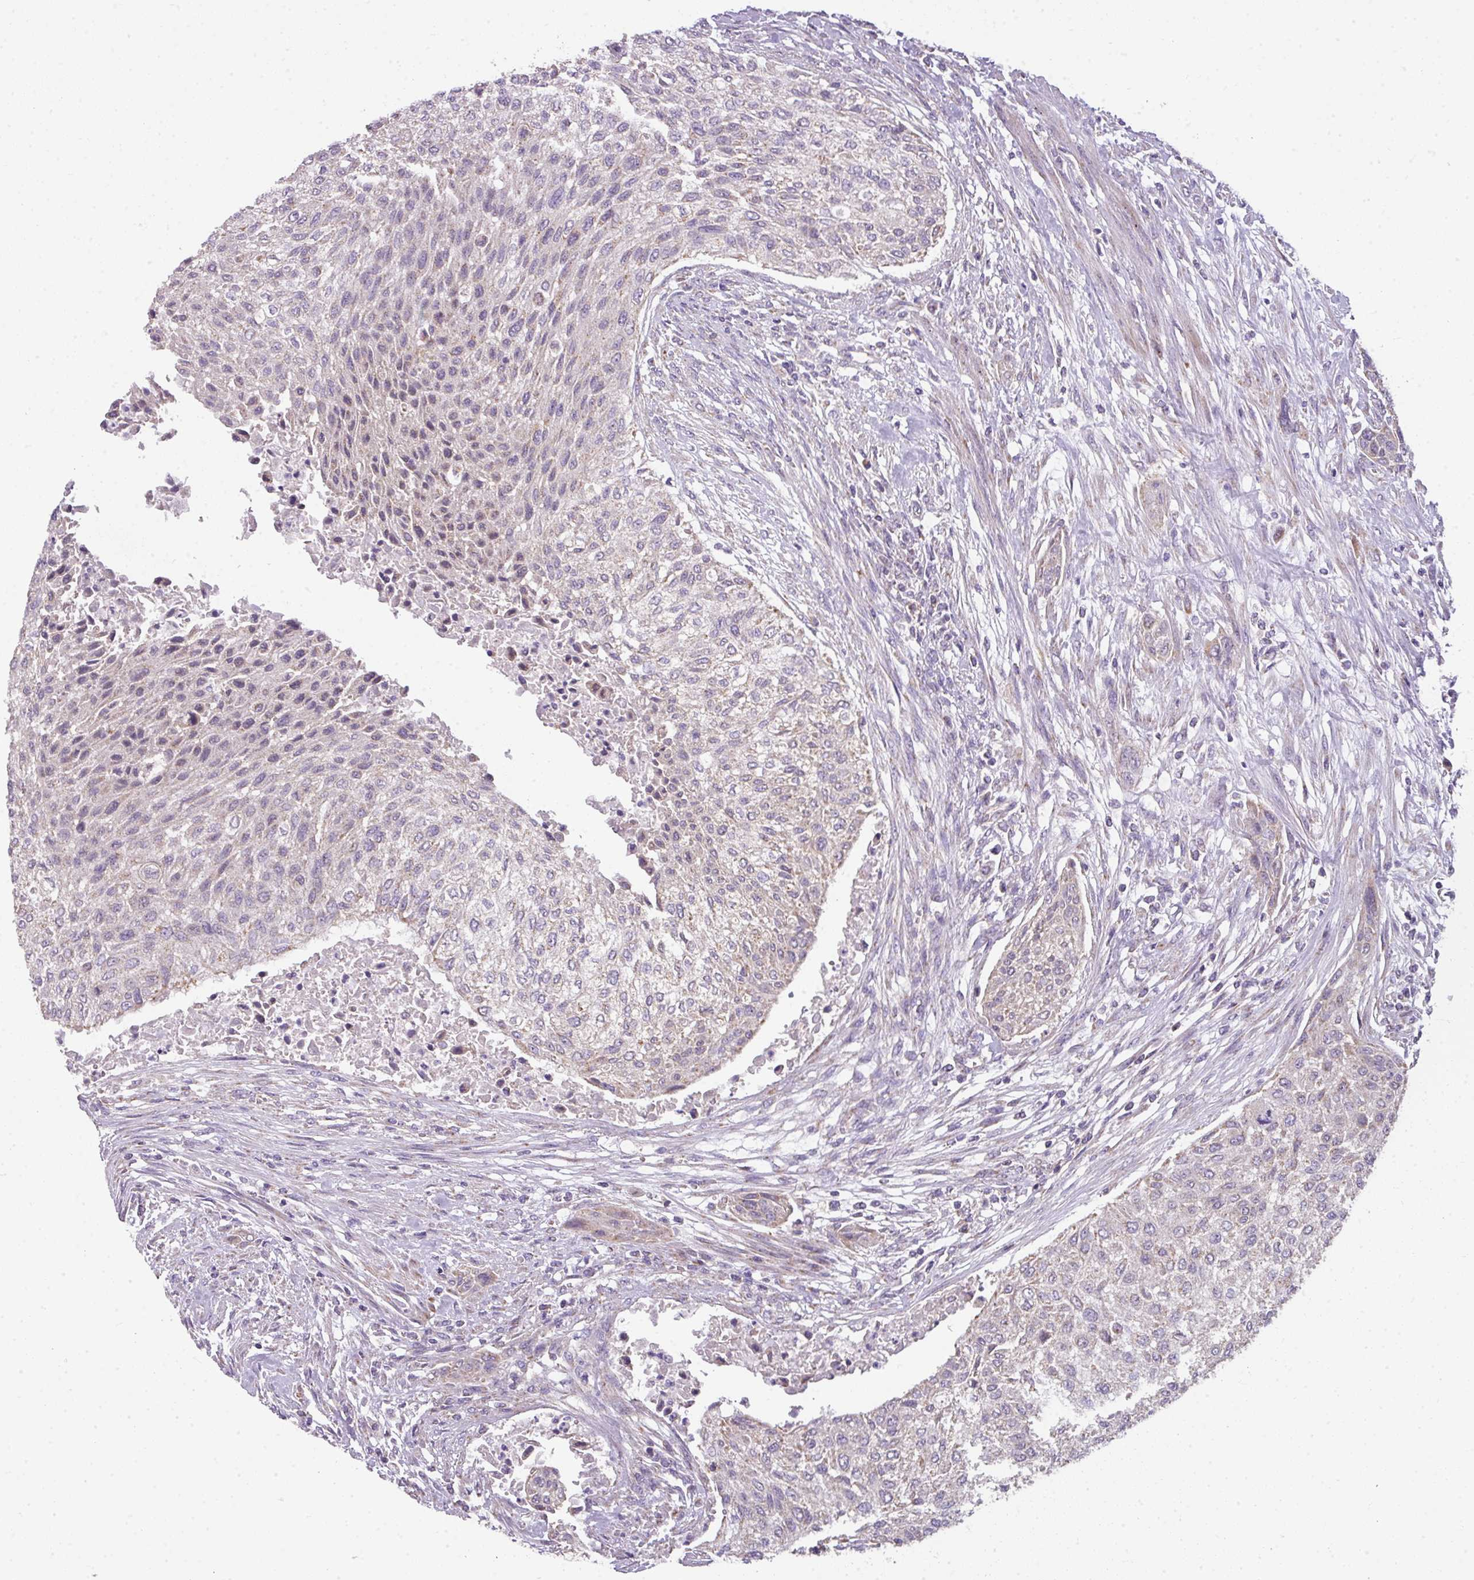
{"staining": {"intensity": "negative", "quantity": "none", "location": "none"}, "tissue": "urothelial cancer", "cell_type": "Tumor cells", "image_type": "cancer", "snomed": [{"axis": "morphology", "description": "Normal tissue, NOS"}, {"axis": "morphology", "description": "Urothelial carcinoma, NOS"}, {"axis": "topography", "description": "Urinary bladder"}, {"axis": "topography", "description": "Peripheral nerve tissue"}], "caption": "Immunohistochemical staining of urothelial cancer exhibits no significant positivity in tumor cells.", "gene": "PALS2", "patient": {"sex": "male", "age": 35}}